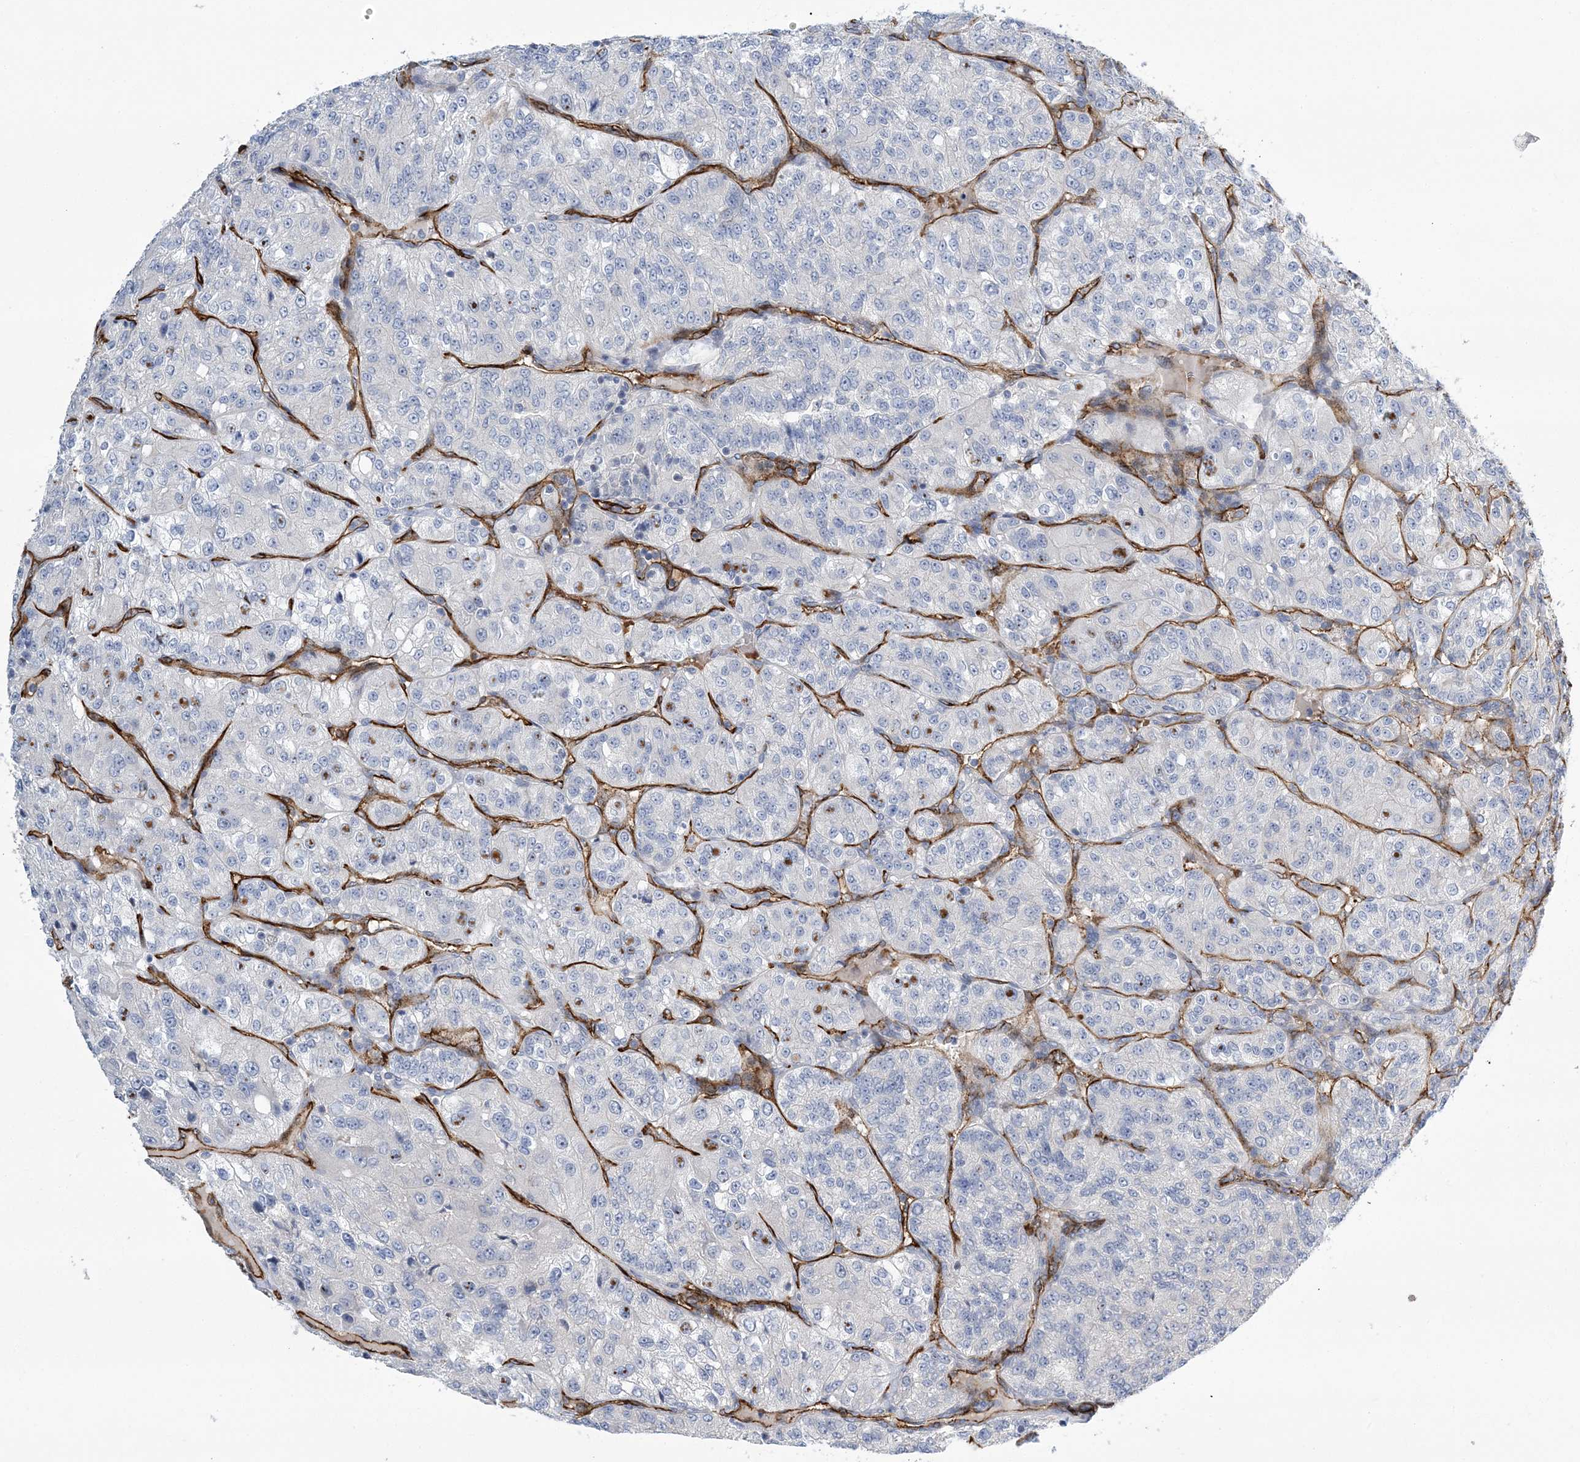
{"staining": {"intensity": "negative", "quantity": "none", "location": "none"}, "tissue": "renal cancer", "cell_type": "Tumor cells", "image_type": "cancer", "snomed": [{"axis": "morphology", "description": "Adenocarcinoma, NOS"}, {"axis": "topography", "description": "Kidney"}], "caption": "Human renal cancer stained for a protein using IHC displays no expression in tumor cells.", "gene": "CALN1", "patient": {"sex": "female", "age": 63}}